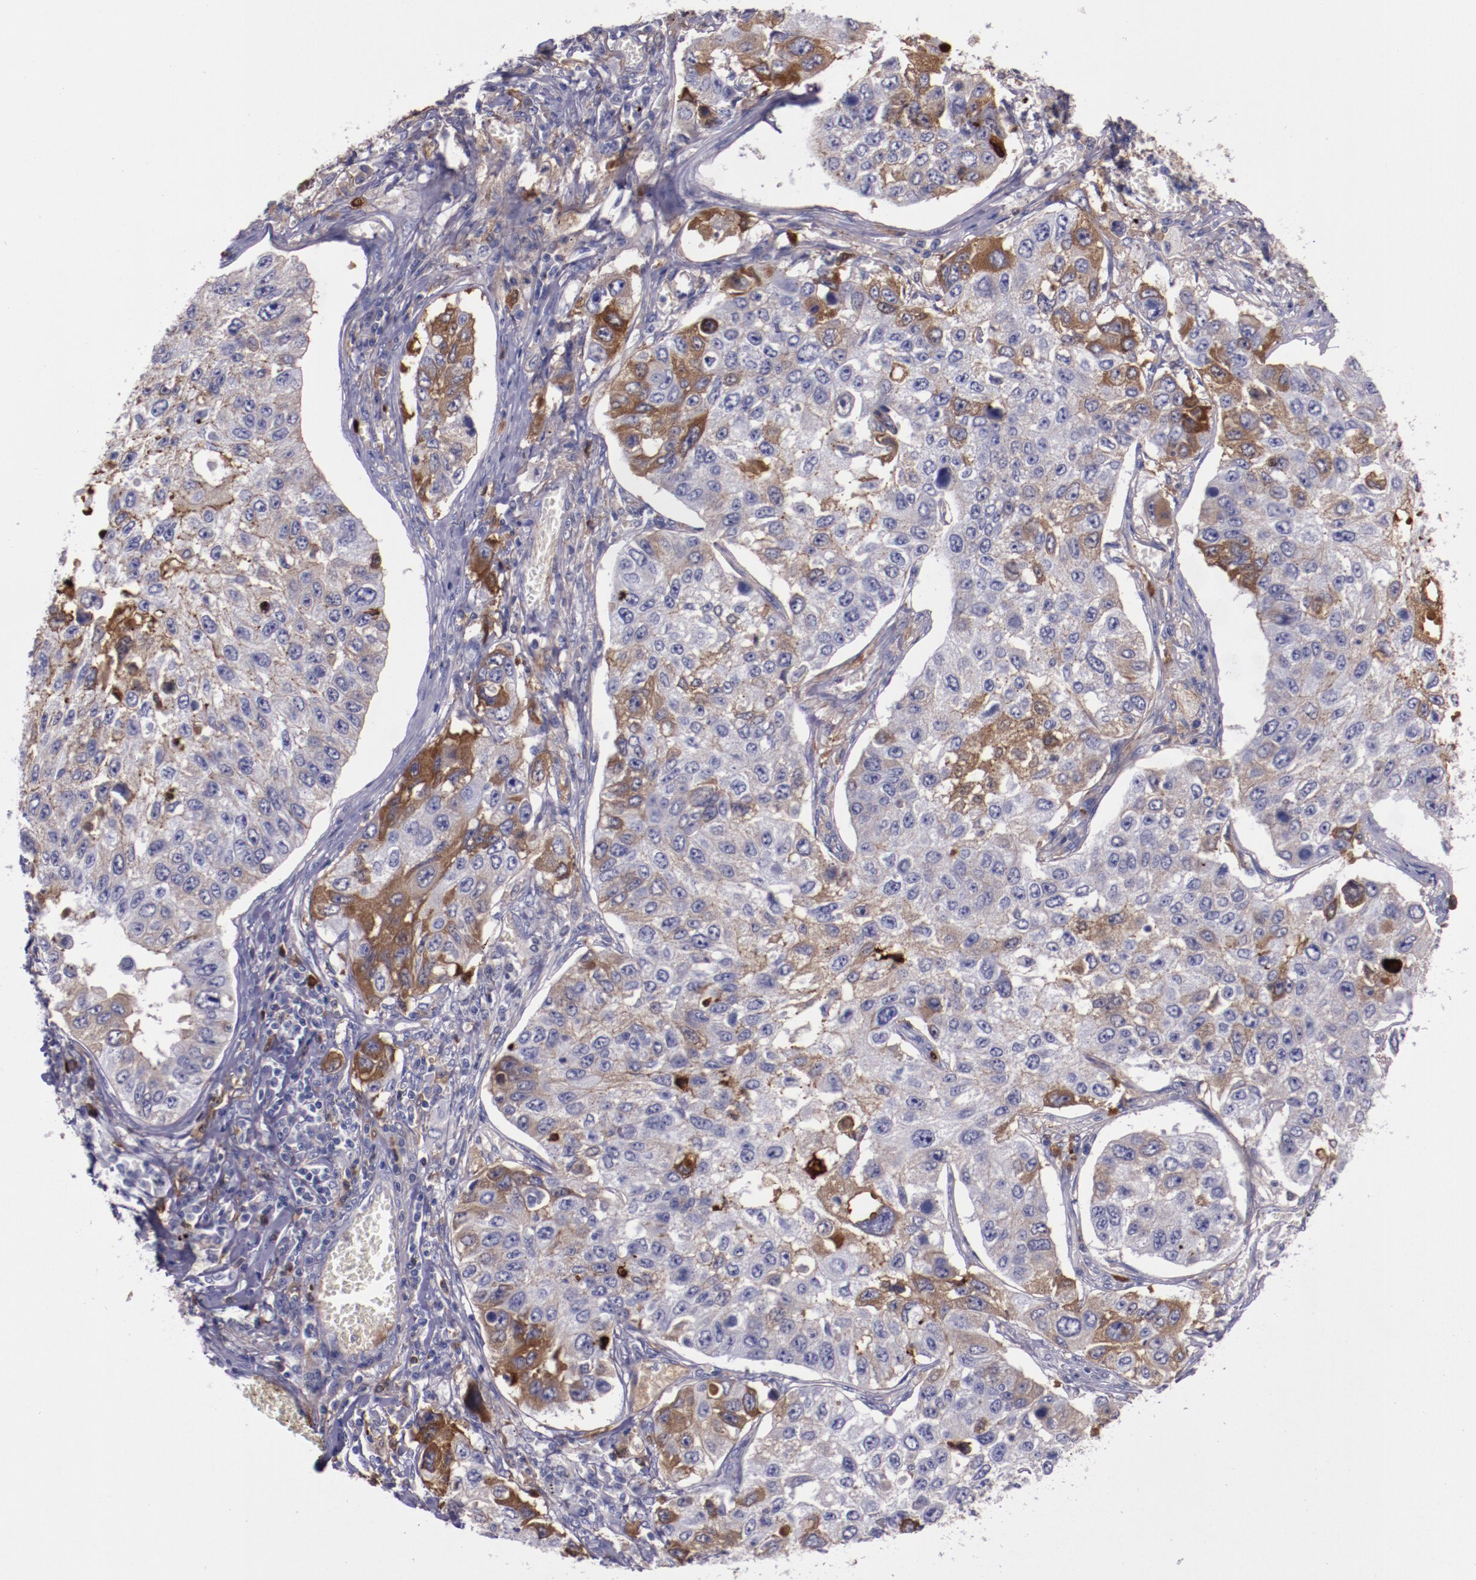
{"staining": {"intensity": "moderate", "quantity": "25%-75%", "location": "cytoplasmic/membranous"}, "tissue": "lung cancer", "cell_type": "Tumor cells", "image_type": "cancer", "snomed": [{"axis": "morphology", "description": "Squamous cell carcinoma, NOS"}, {"axis": "topography", "description": "Lung"}], "caption": "Tumor cells reveal moderate cytoplasmic/membranous positivity in about 25%-75% of cells in lung cancer.", "gene": "APOH", "patient": {"sex": "male", "age": 71}}